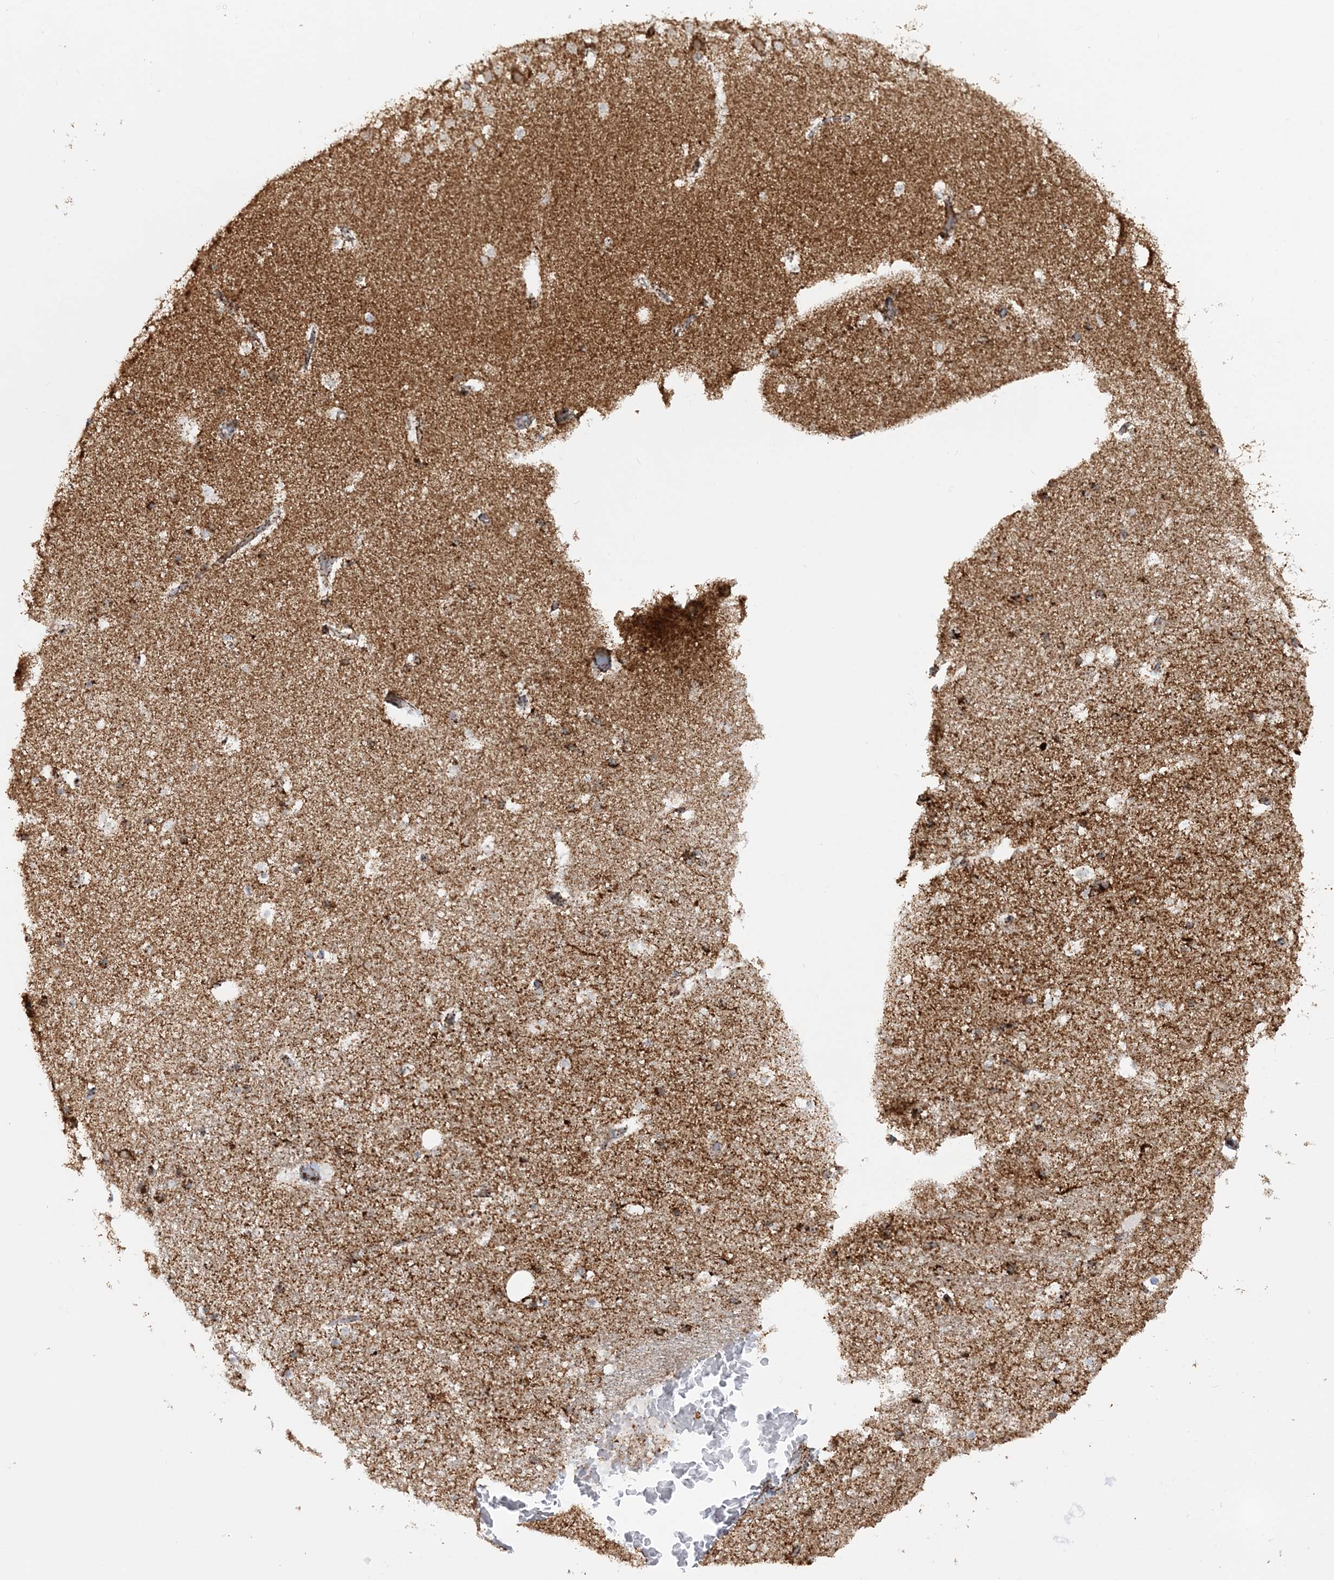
{"staining": {"intensity": "moderate", "quantity": "25%-75%", "location": "cytoplasmic/membranous"}, "tissue": "hippocampus", "cell_type": "Glial cells", "image_type": "normal", "snomed": [{"axis": "morphology", "description": "Normal tissue, NOS"}, {"axis": "topography", "description": "Hippocampus"}], "caption": "A medium amount of moderate cytoplasmic/membranous staining is present in about 25%-75% of glial cells in benign hippocampus. The staining is performed using DAB brown chromogen to label protein expression. The nuclei are counter-stained blue using hematoxylin.", "gene": "CRY2", "patient": {"sex": "female", "age": 52}}